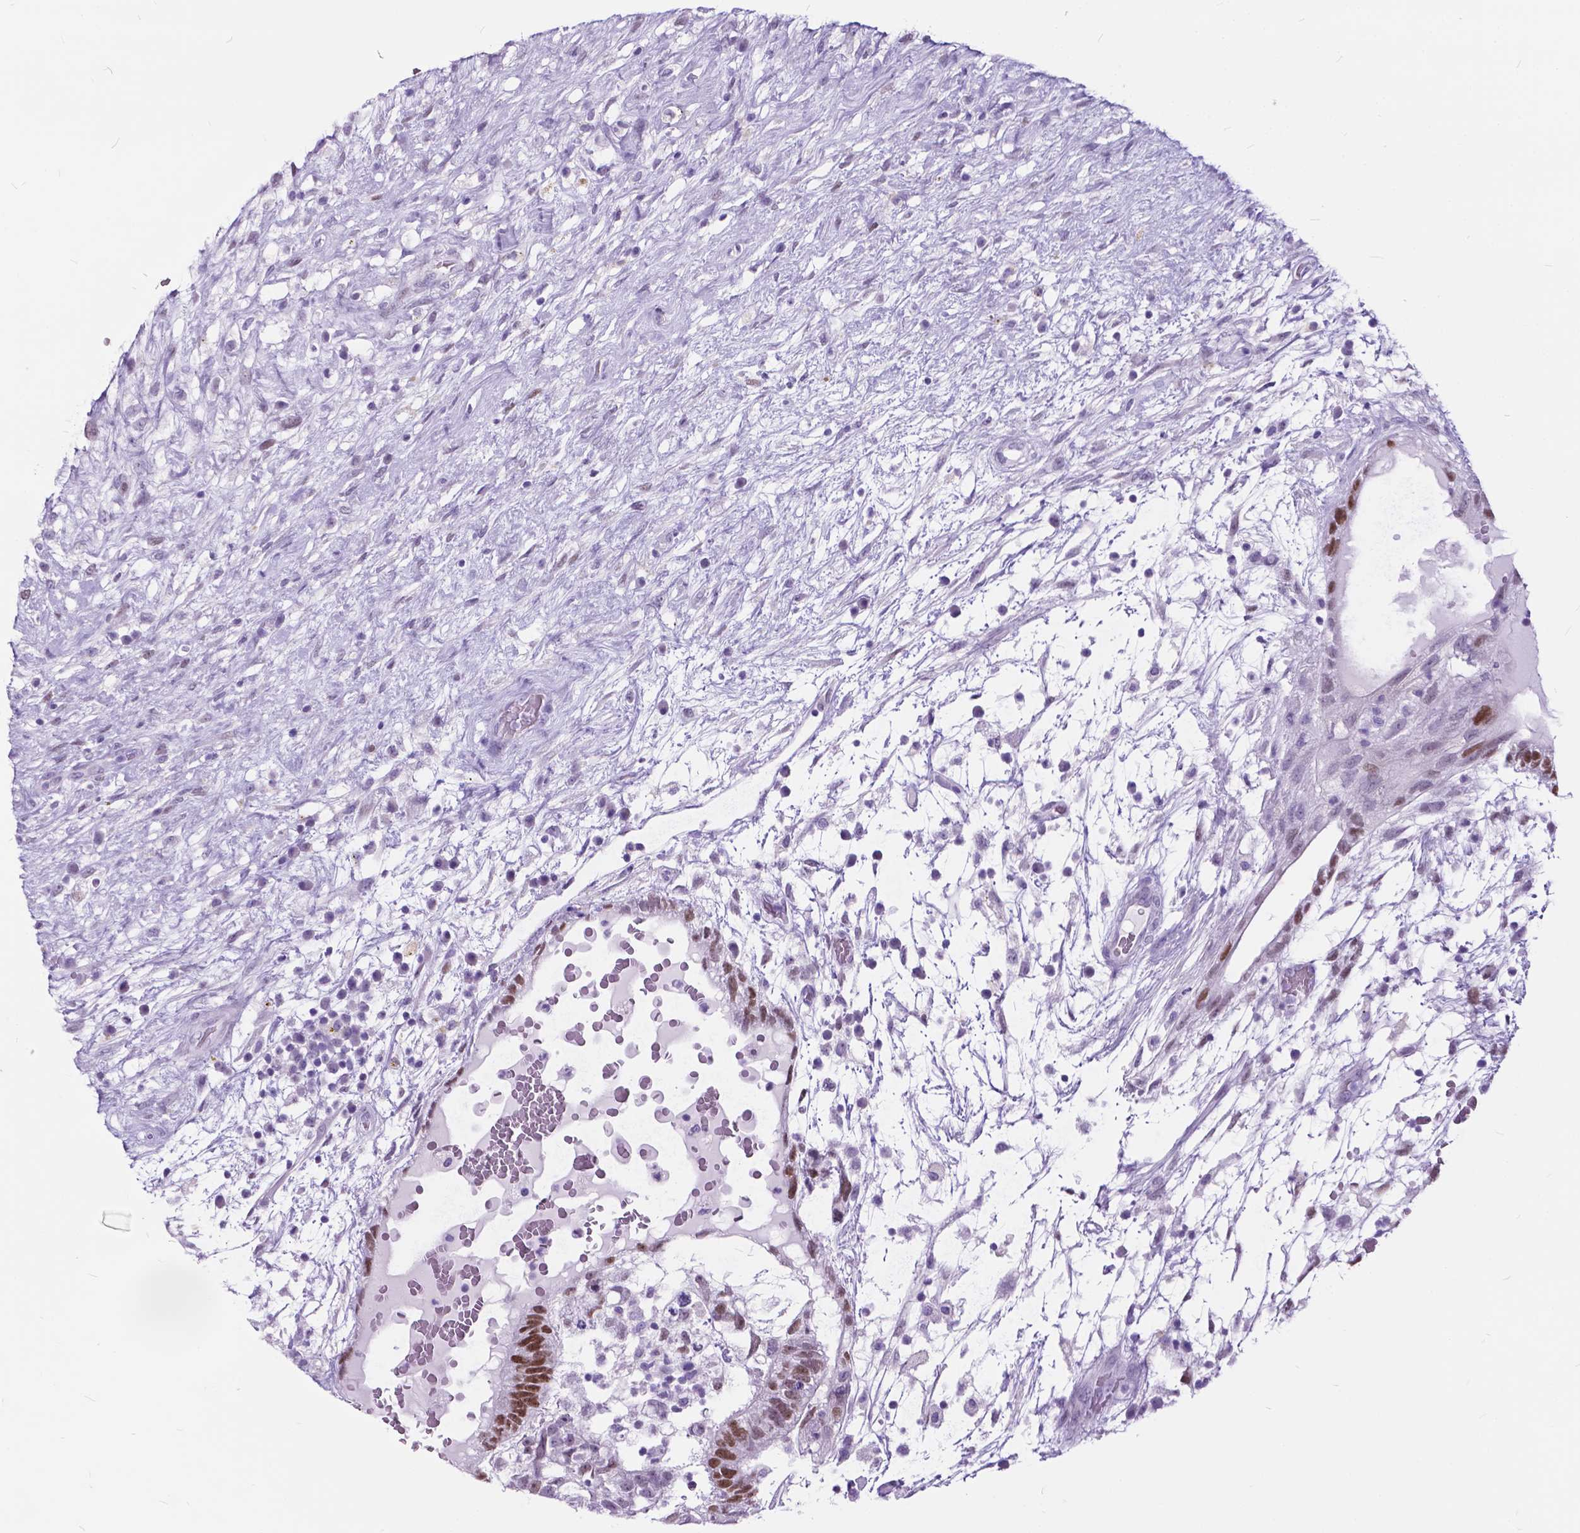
{"staining": {"intensity": "moderate", "quantity": "25%-75%", "location": "nuclear"}, "tissue": "testis cancer", "cell_type": "Tumor cells", "image_type": "cancer", "snomed": [{"axis": "morphology", "description": "Normal tissue, NOS"}, {"axis": "morphology", "description": "Carcinoma, Embryonal, NOS"}, {"axis": "topography", "description": "Testis"}], "caption": "Immunohistochemical staining of human embryonal carcinoma (testis) reveals moderate nuclear protein positivity in about 25%-75% of tumor cells.", "gene": "BSND", "patient": {"sex": "male", "age": 32}}